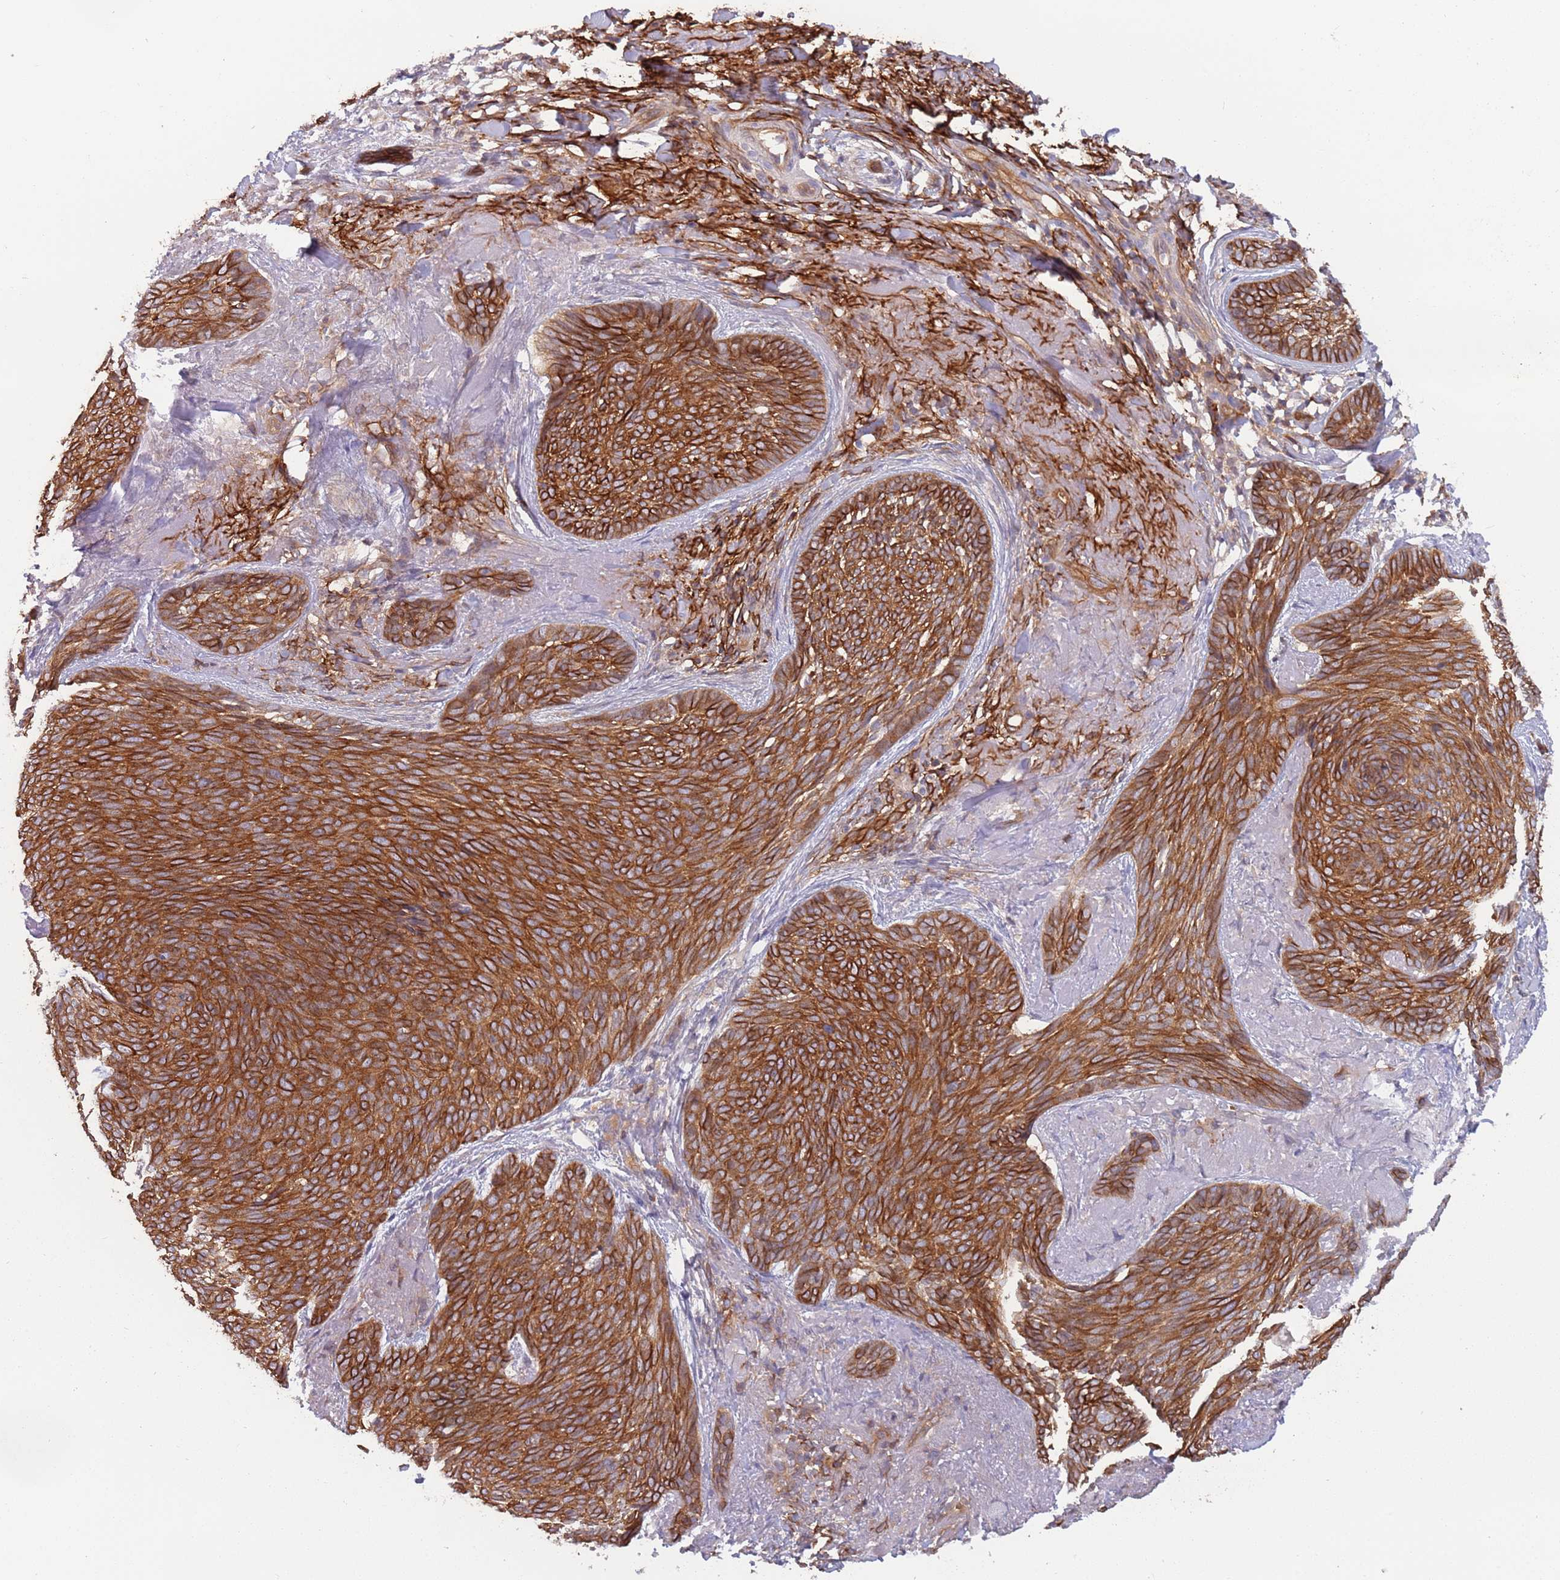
{"staining": {"intensity": "strong", "quantity": ">75%", "location": "cytoplasmic/membranous"}, "tissue": "skin cancer", "cell_type": "Tumor cells", "image_type": "cancer", "snomed": [{"axis": "morphology", "description": "Basal cell carcinoma"}, {"axis": "topography", "description": "Skin"}], "caption": "Protein analysis of skin cancer tissue shows strong cytoplasmic/membranous staining in approximately >75% of tumor cells.", "gene": "GSDMD", "patient": {"sex": "female", "age": 86}}